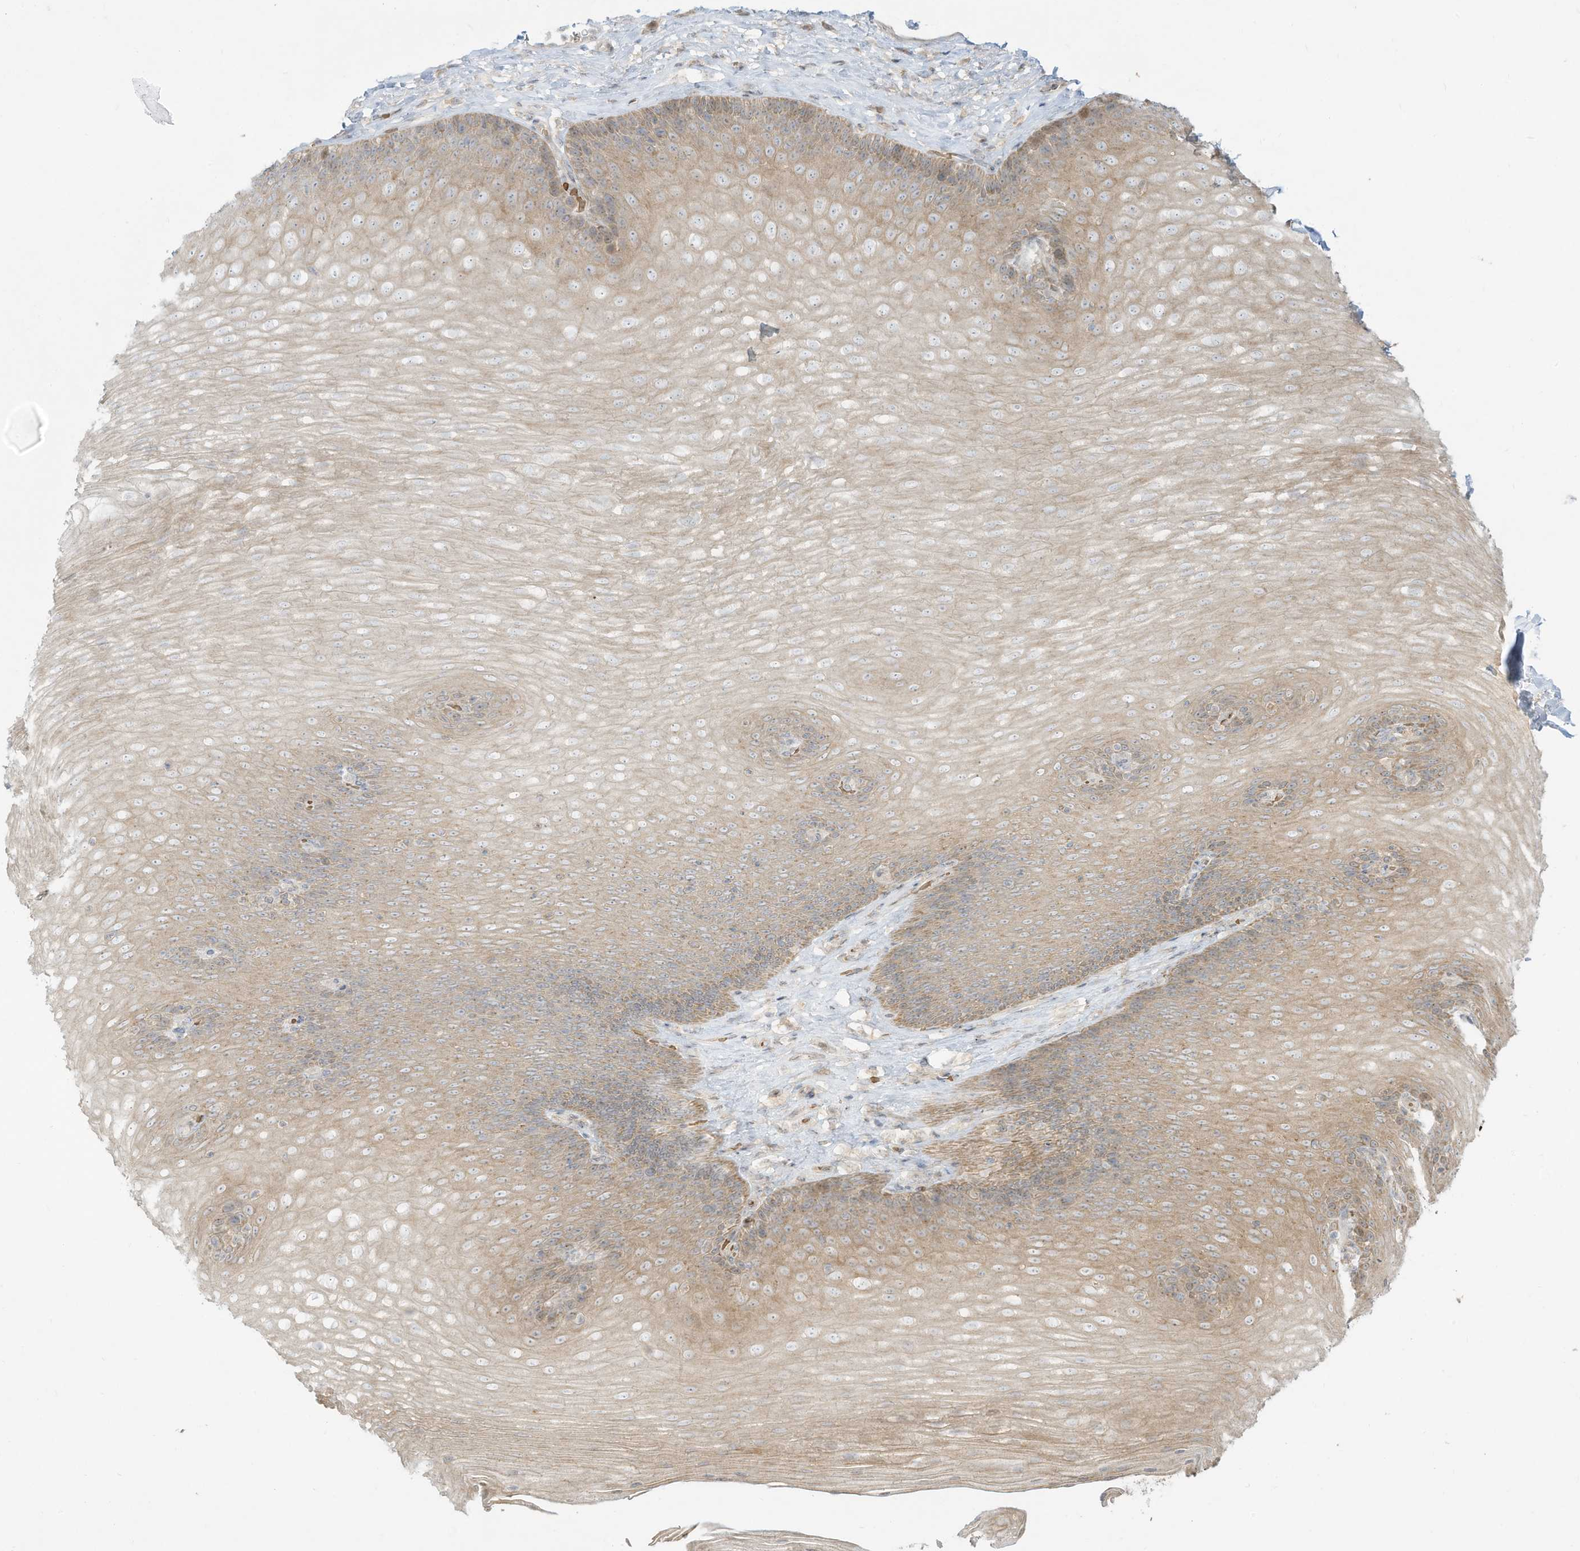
{"staining": {"intensity": "weak", "quantity": ">75%", "location": "cytoplasmic/membranous"}, "tissue": "esophagus", "cell_type": "Squamous epithelial cells", "image_type": "normal", "snomed": [{"axis": "morphology", "description": "Normal tissue, NOS"}, {"axis": "topography", "description": "Esophagus"}], "caption": "Immunohistochemical staining of benign esophagus demonstrates low levels of weak cytoplasmic/membranous staining in about >75% of squamous epithelial cells. The staining was performed using DAB (3,3'-diaminobenzidine) to visualize the protein expression in brown, while the nuclei were stained in blue with hematoxylin (Magnification: 20x).", "gene": "OFD1", "patient": {"sex": "female", "age": 66}}